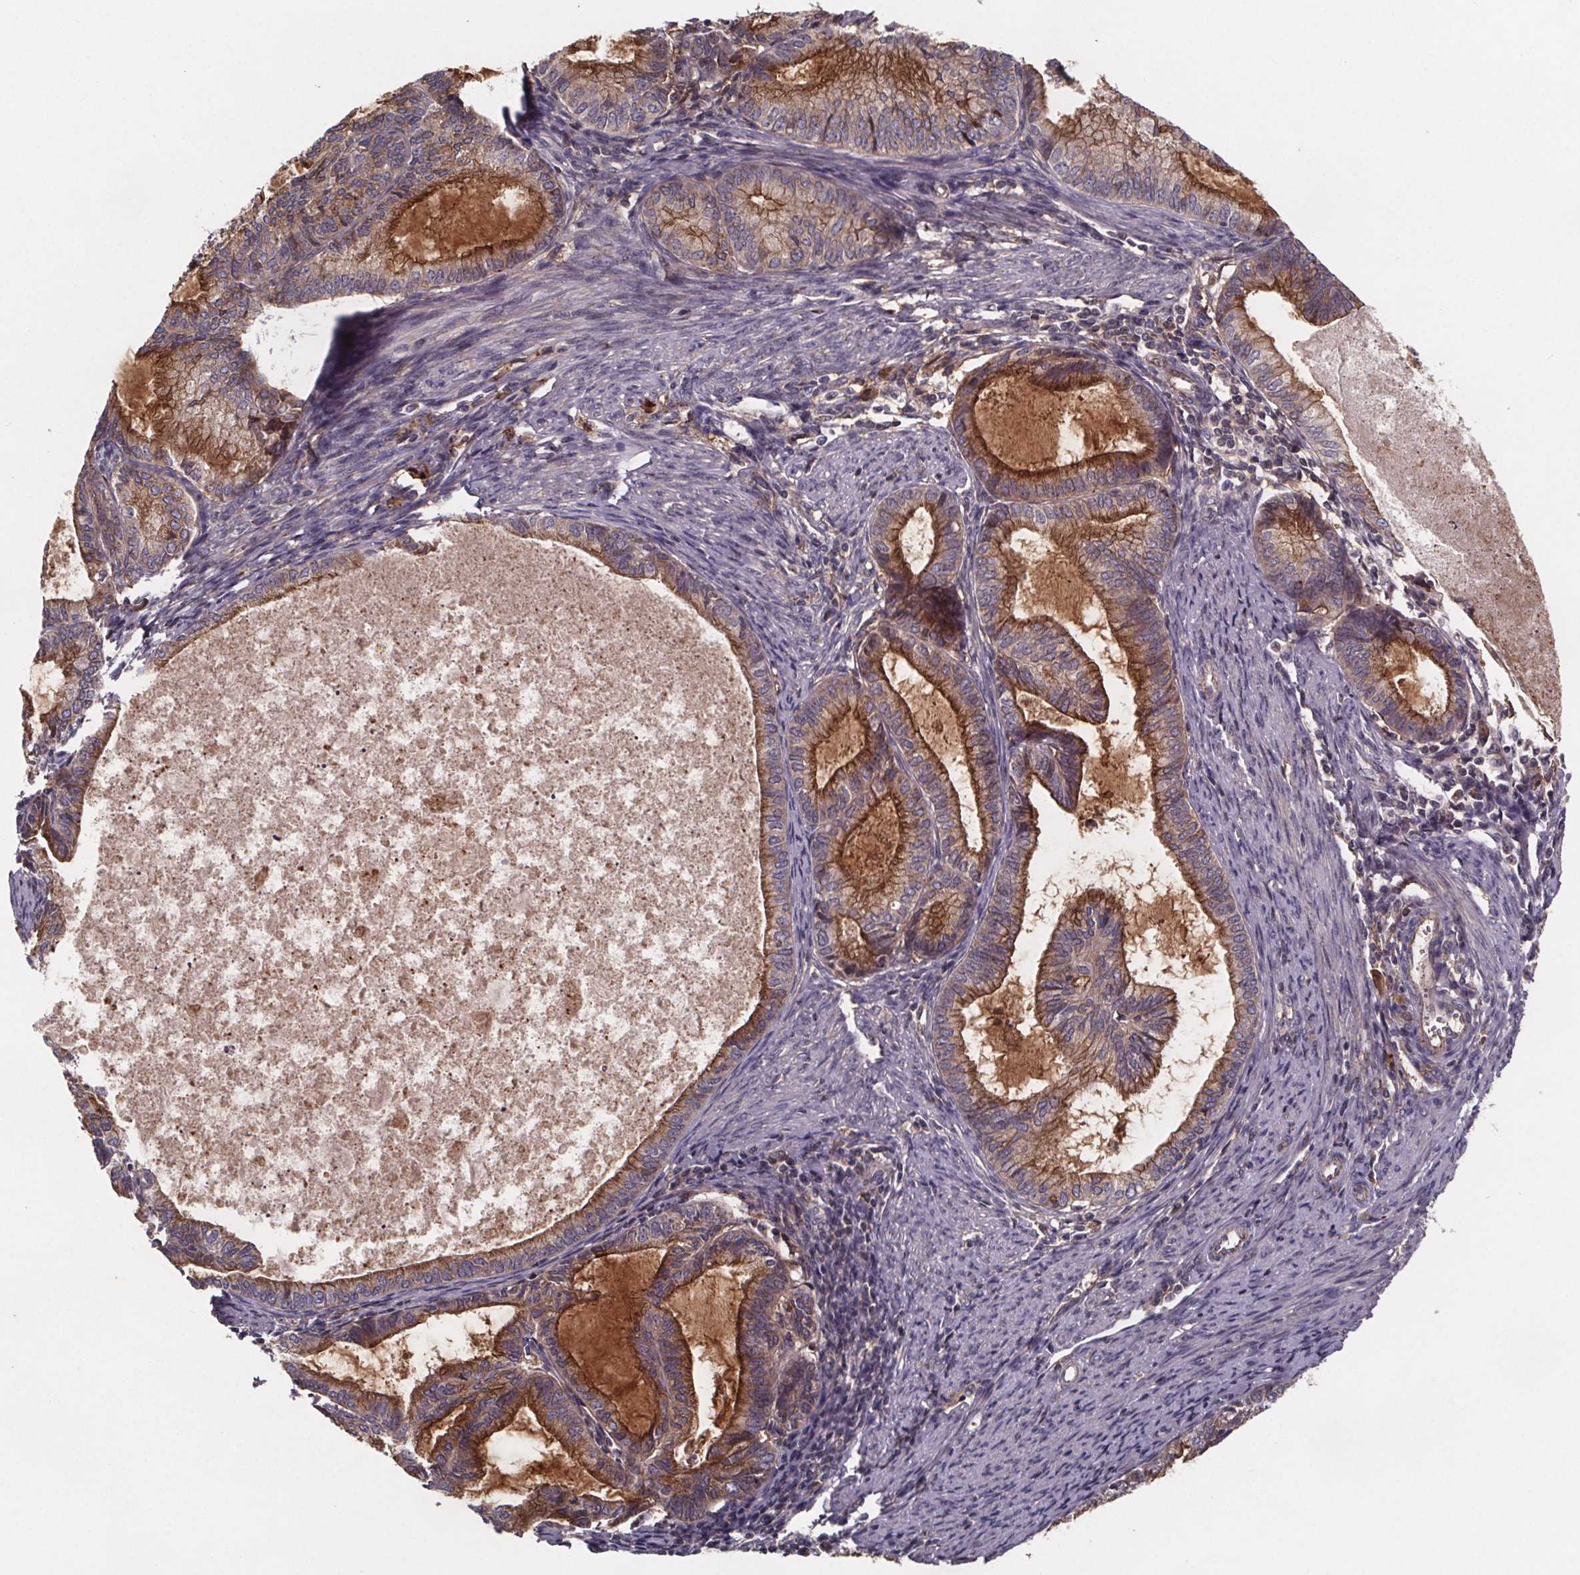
{"staining": {"intensity": "moderate", "quantity": "25%-75%", "location": "cytoplasmic/membranous"}, "tissue": "endometrial cancer", "cell_type": "Tumor cells", "image_type": "cancer", "snomed": [{"axis": "morphology", "description": "Adenocarcinoma, NOS"}, {"axis": "topography", "description": "Endometrium"}], "caption": "Protein expression by immunohistochemistry reveals moderate cytoplasmic/membranous positivity in about 25%-75% of tumor cells in endometrial cancer (adenocarcinoma).", "gene": "FASTKD3", "patient": {"sex": "female", "age": 86}}